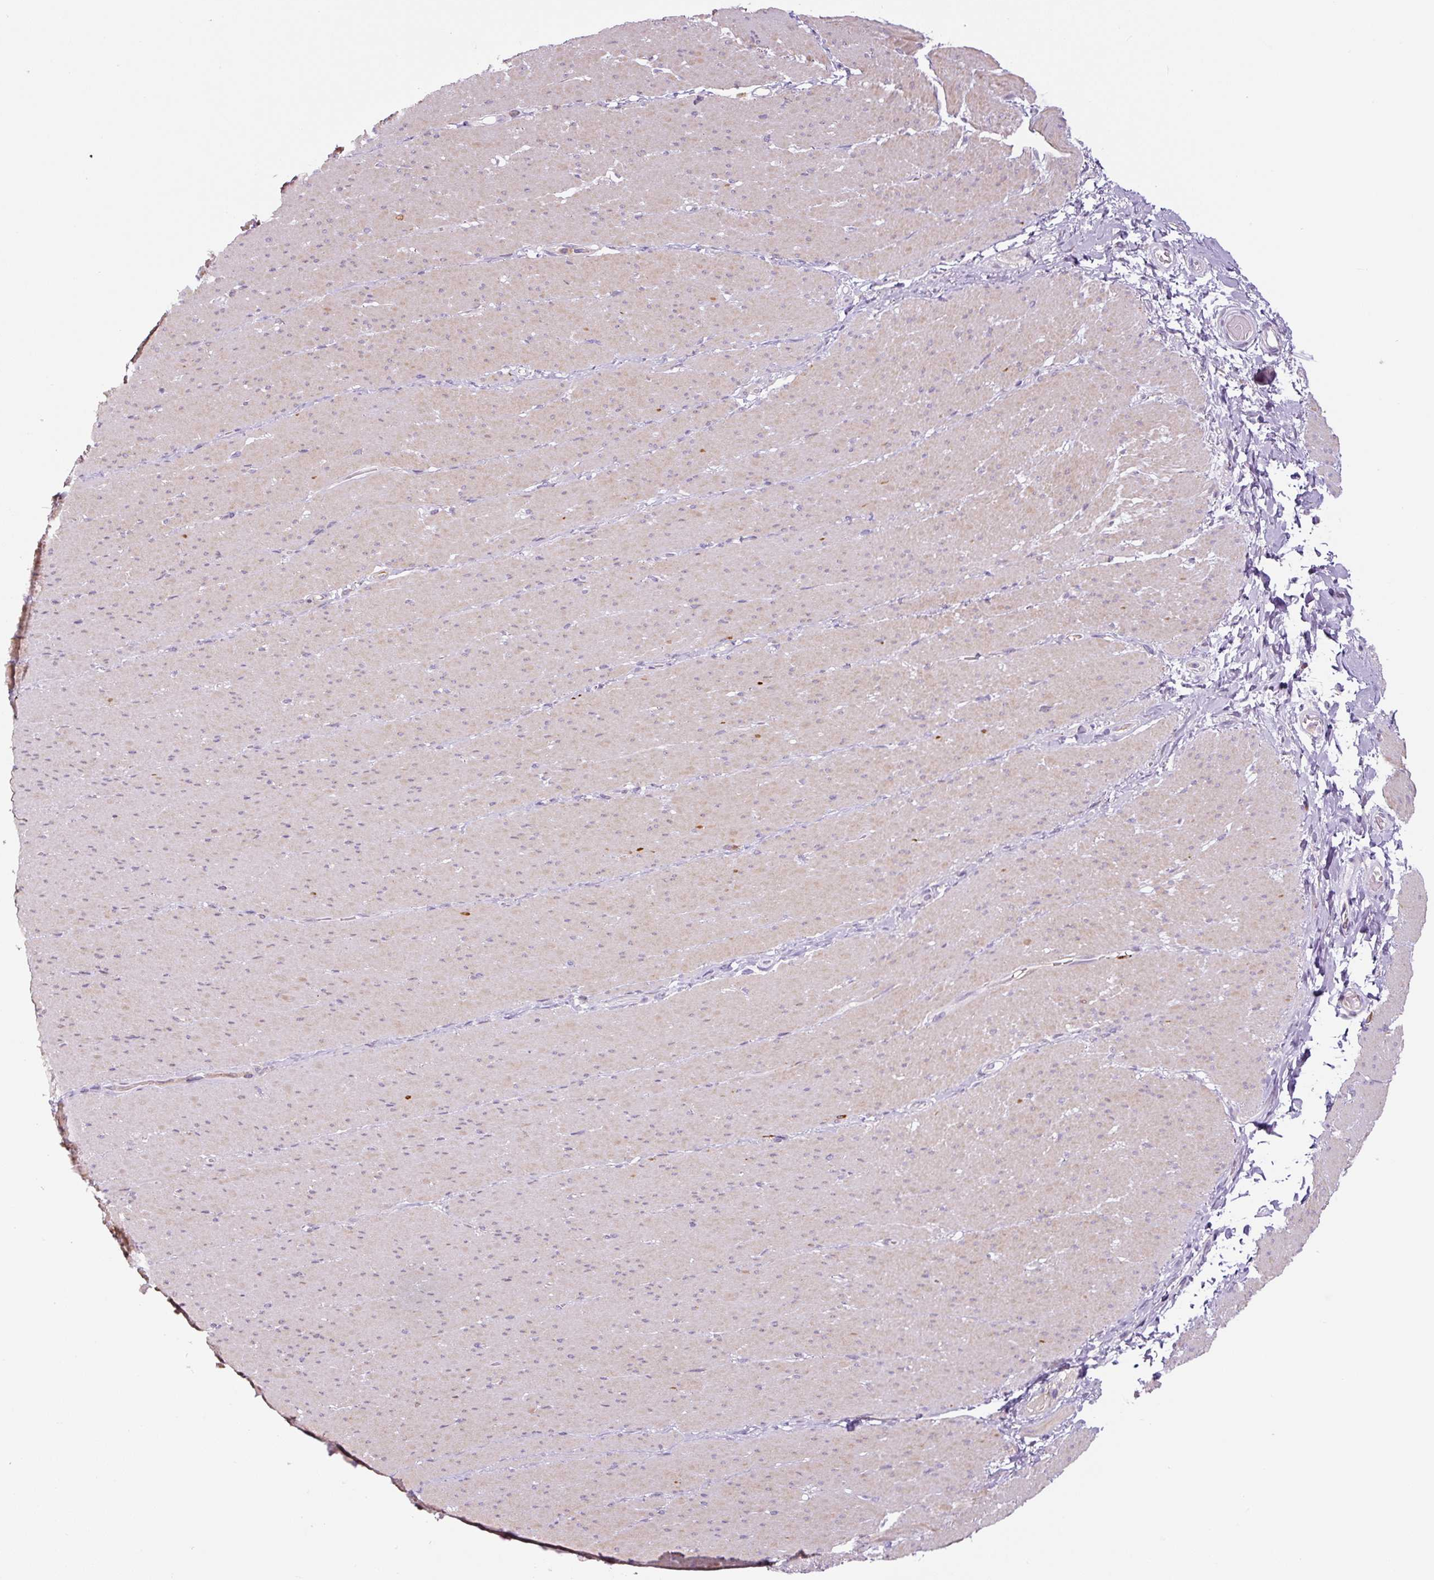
{"staining": {"intensity": "weak", "quantity": "<25%", "location": "cytoplasmic/membranous"}, "tissue": "smooth muscle", "cell_type": "Smooth muscle cells", "image_type": "normal", "snomed": [{"axis": "morphology", "description": "Normal tissue, NOS"}, {"axis": "topography", "description": "Smooth muscle"}, {"axis": "topography", "description": "Rectum"}], "caption": "This is an IHC image of unremarkable human smooth muscle. There is no positivity in smooth muscle cells.", "gene": "FUT10", "patient": {"sex": "male", "age": 53}}